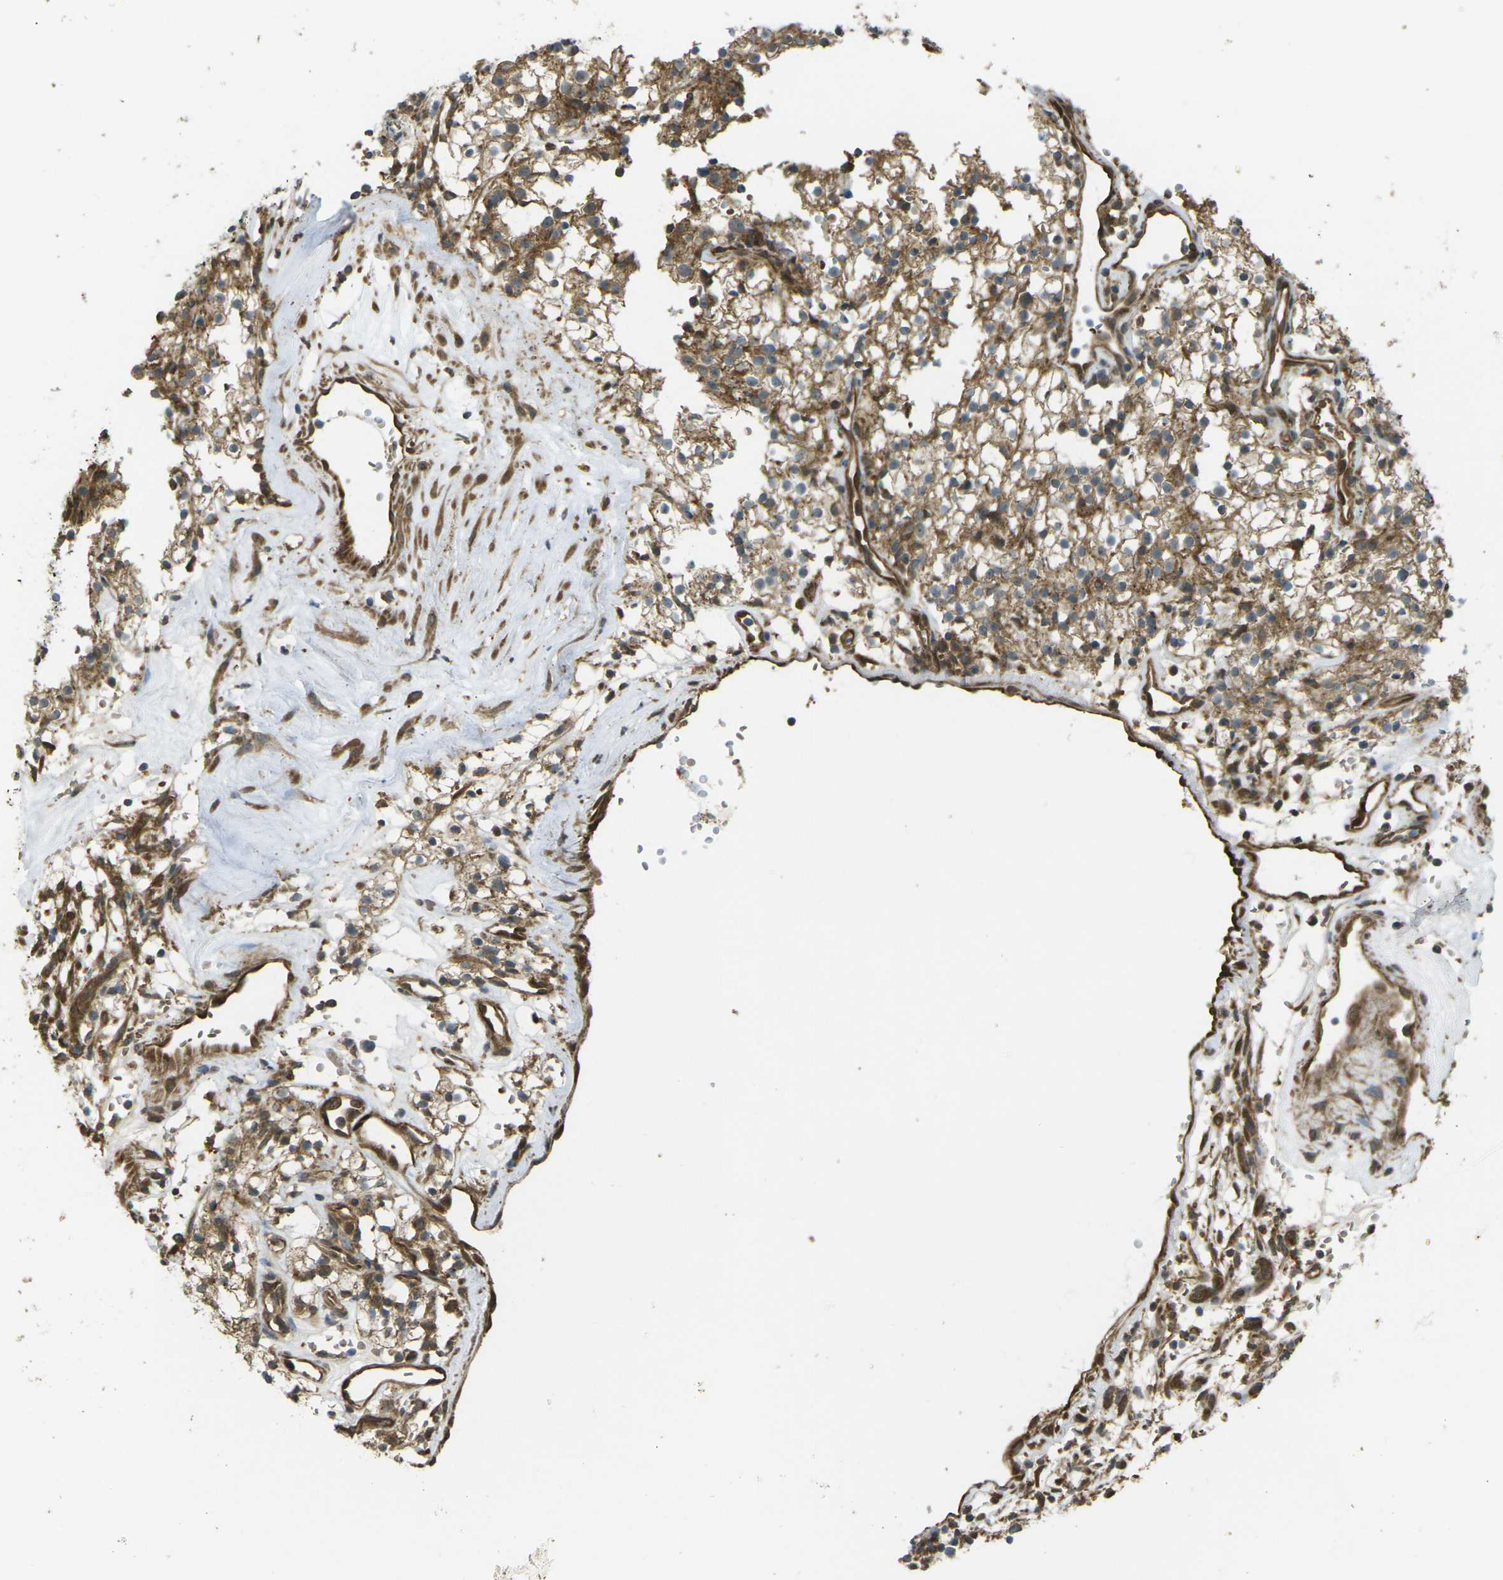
{"staining": {"intensity": "moderate", "quantity": ">75%", "location": "cytoplasmic/membranous"}, "tissue": "renal cancer", "cell_type": "Tumor cells", "image_type": "cancer", "snomed": [{"axis": "morphology", "description": "Adenocarcinoma, NOS"}, {"axis": "topography", "description": "Kidney"}], "caption": "A brown stain shows moderate cytoplasmic/membranous positivity of a protein in adenocarcinoma (renal) tumor cells.", "gene": "CHMP3", "patient": {"sex": "male", "age": 59}}